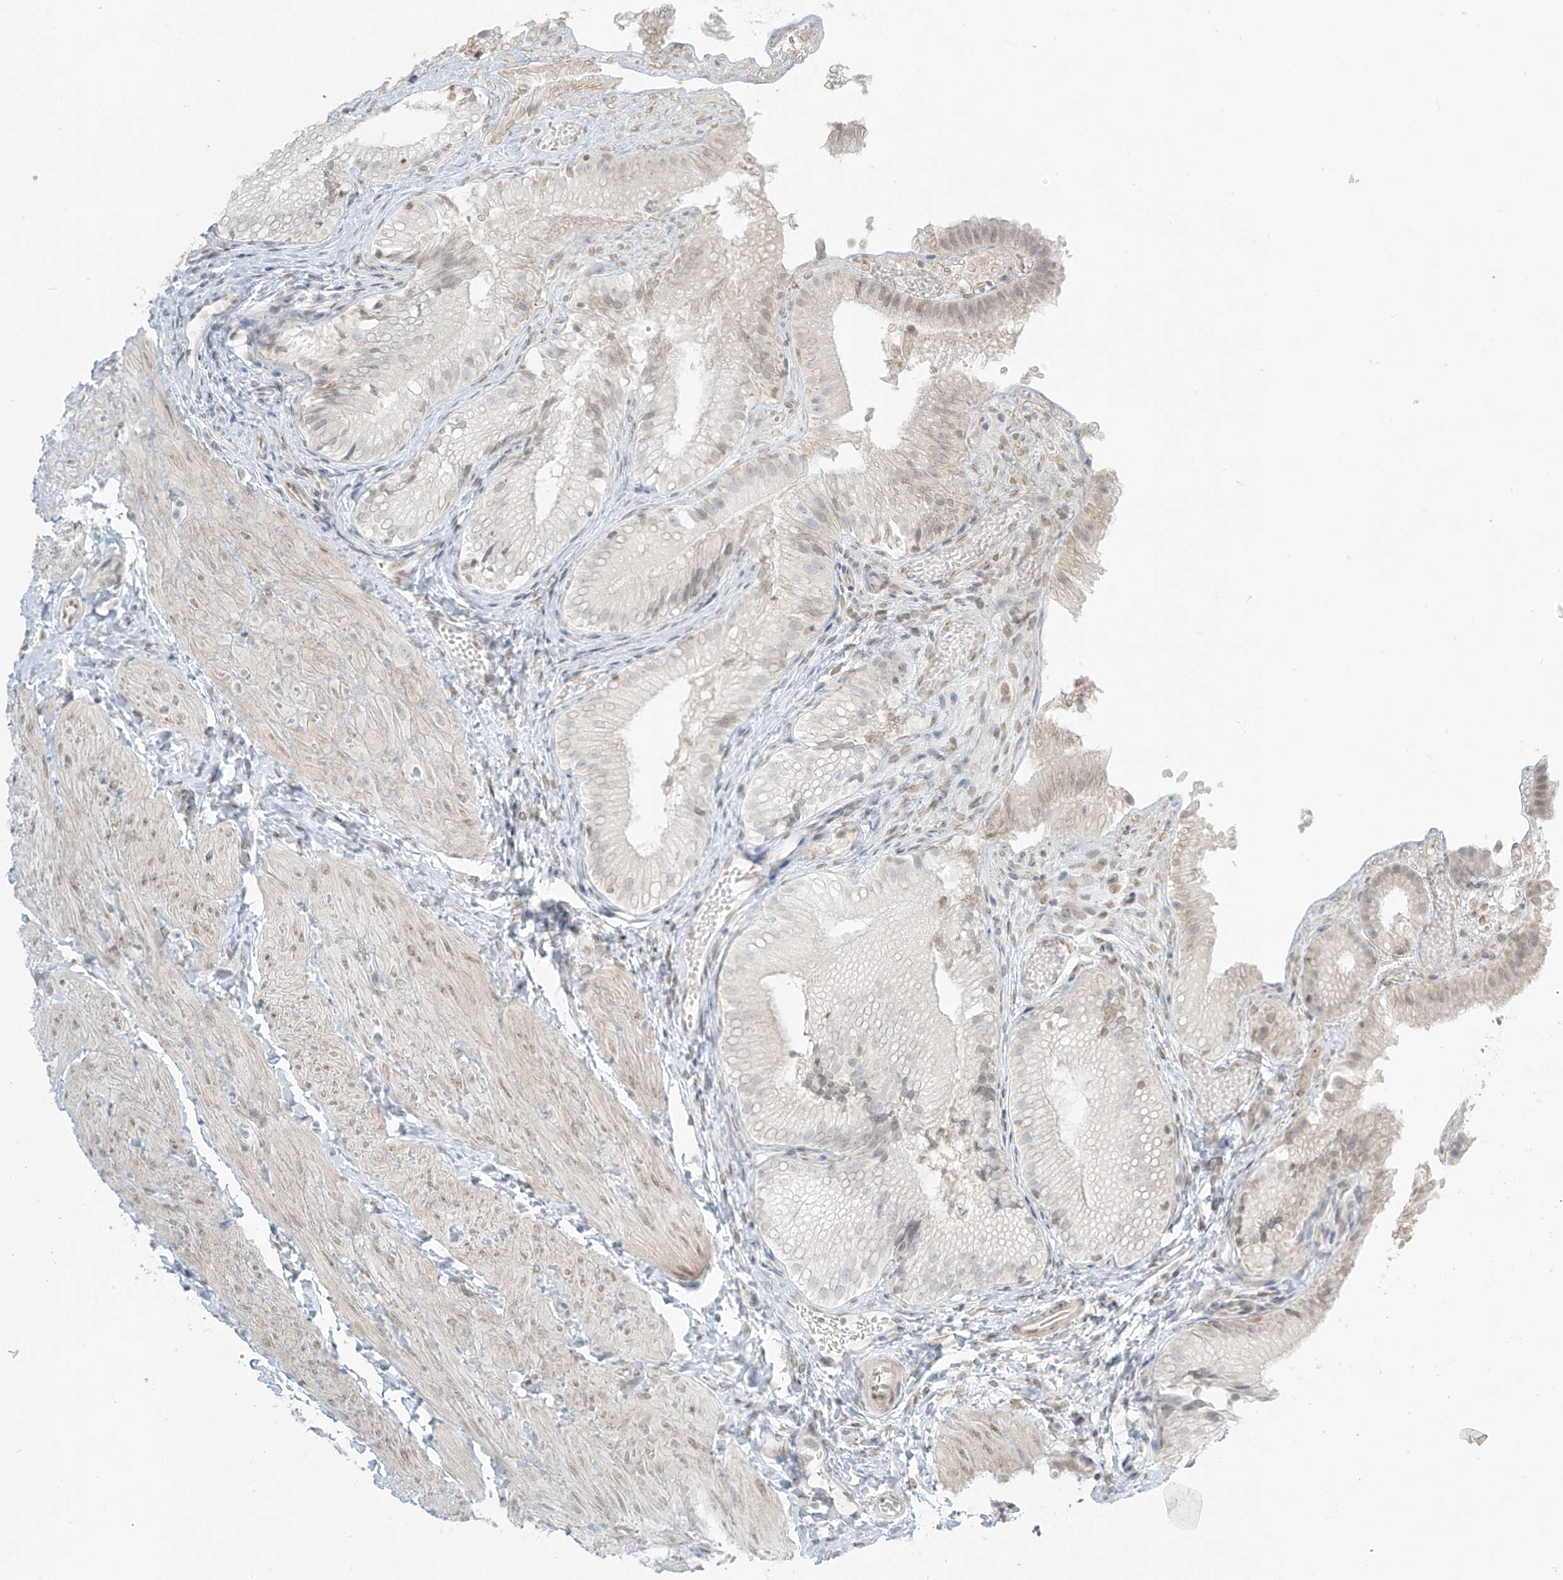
{"staining": {"intensity": "negative", "quantity": "none", "location": "none"}, "tissue": "gallbladder", "cell_type": "Glandular cells", "image_type": "normal", "snomed": [{"axis": "morphology", "description": "Normal tissue, NOS"}, {"axis": "topography", "description": "Gallbladder"}], "caption": "Immunohistochemical staining of benign human gallbladder exhibits no significant expression in glandular cells.", "gene": "OSBPL7", "patient": {"sex": "female", "age": 30}}